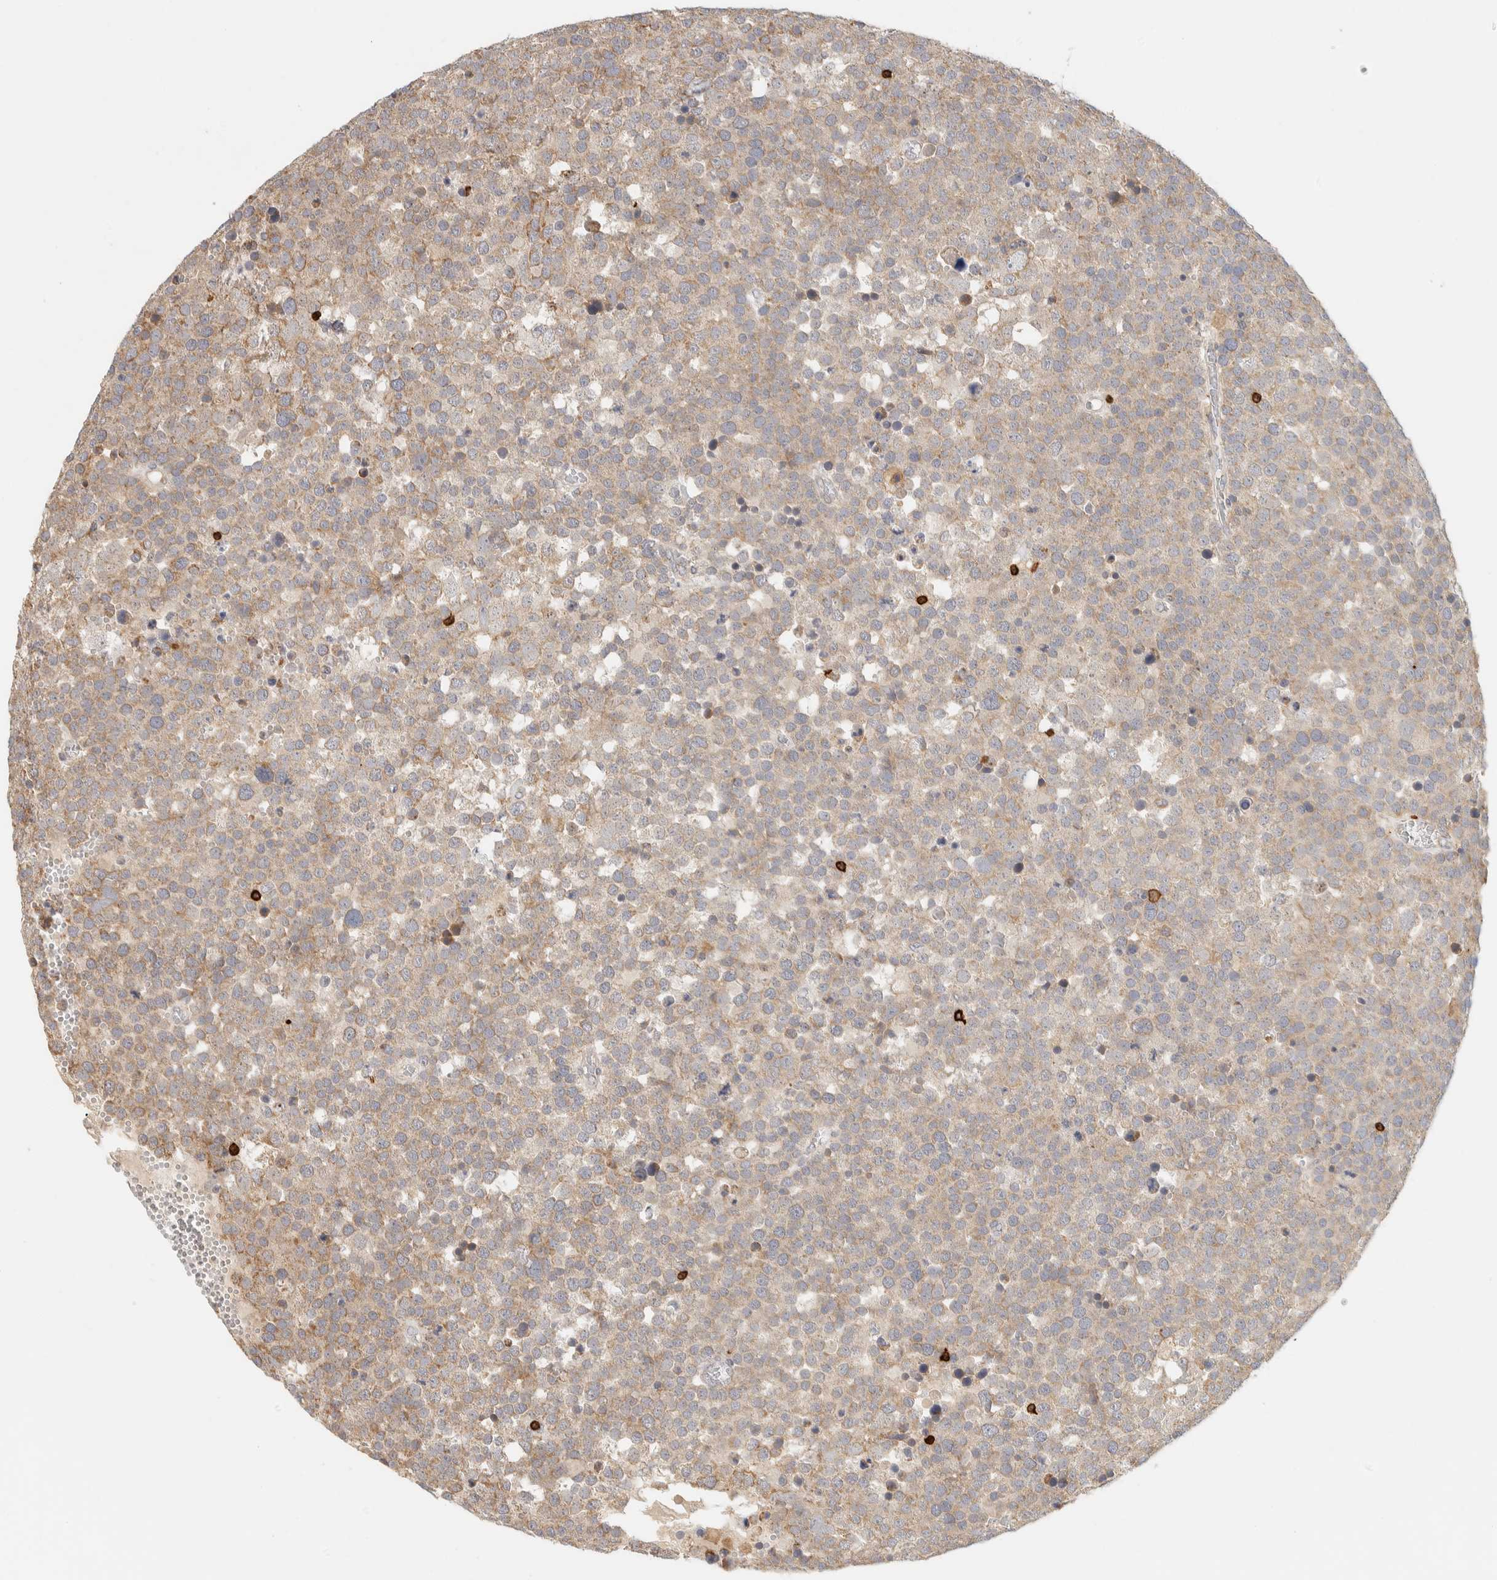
{"staining": {"intensity": "moderate", "quantity": "25%-75%", "location": "cytoplasmic/membranous"}, "tissue": "testis cancer", "cell_type": "Tumor cells", "image_type": "cancer", "snomed": [{"axis": "morphology", "description": "Seminoma, NOS"}, {"axis": "topography", "description": "Testis"}], "caption": "A high-resolution photomicrograph shows immunohistochemistry (IHC) staining of testis seminoma, which reveals moderate cytoplasmic/membranous expression in approximately 25%-75% of tumor cells.", "gene": "RUNDC1", "patient": {"sex": "male", "age": 71}}